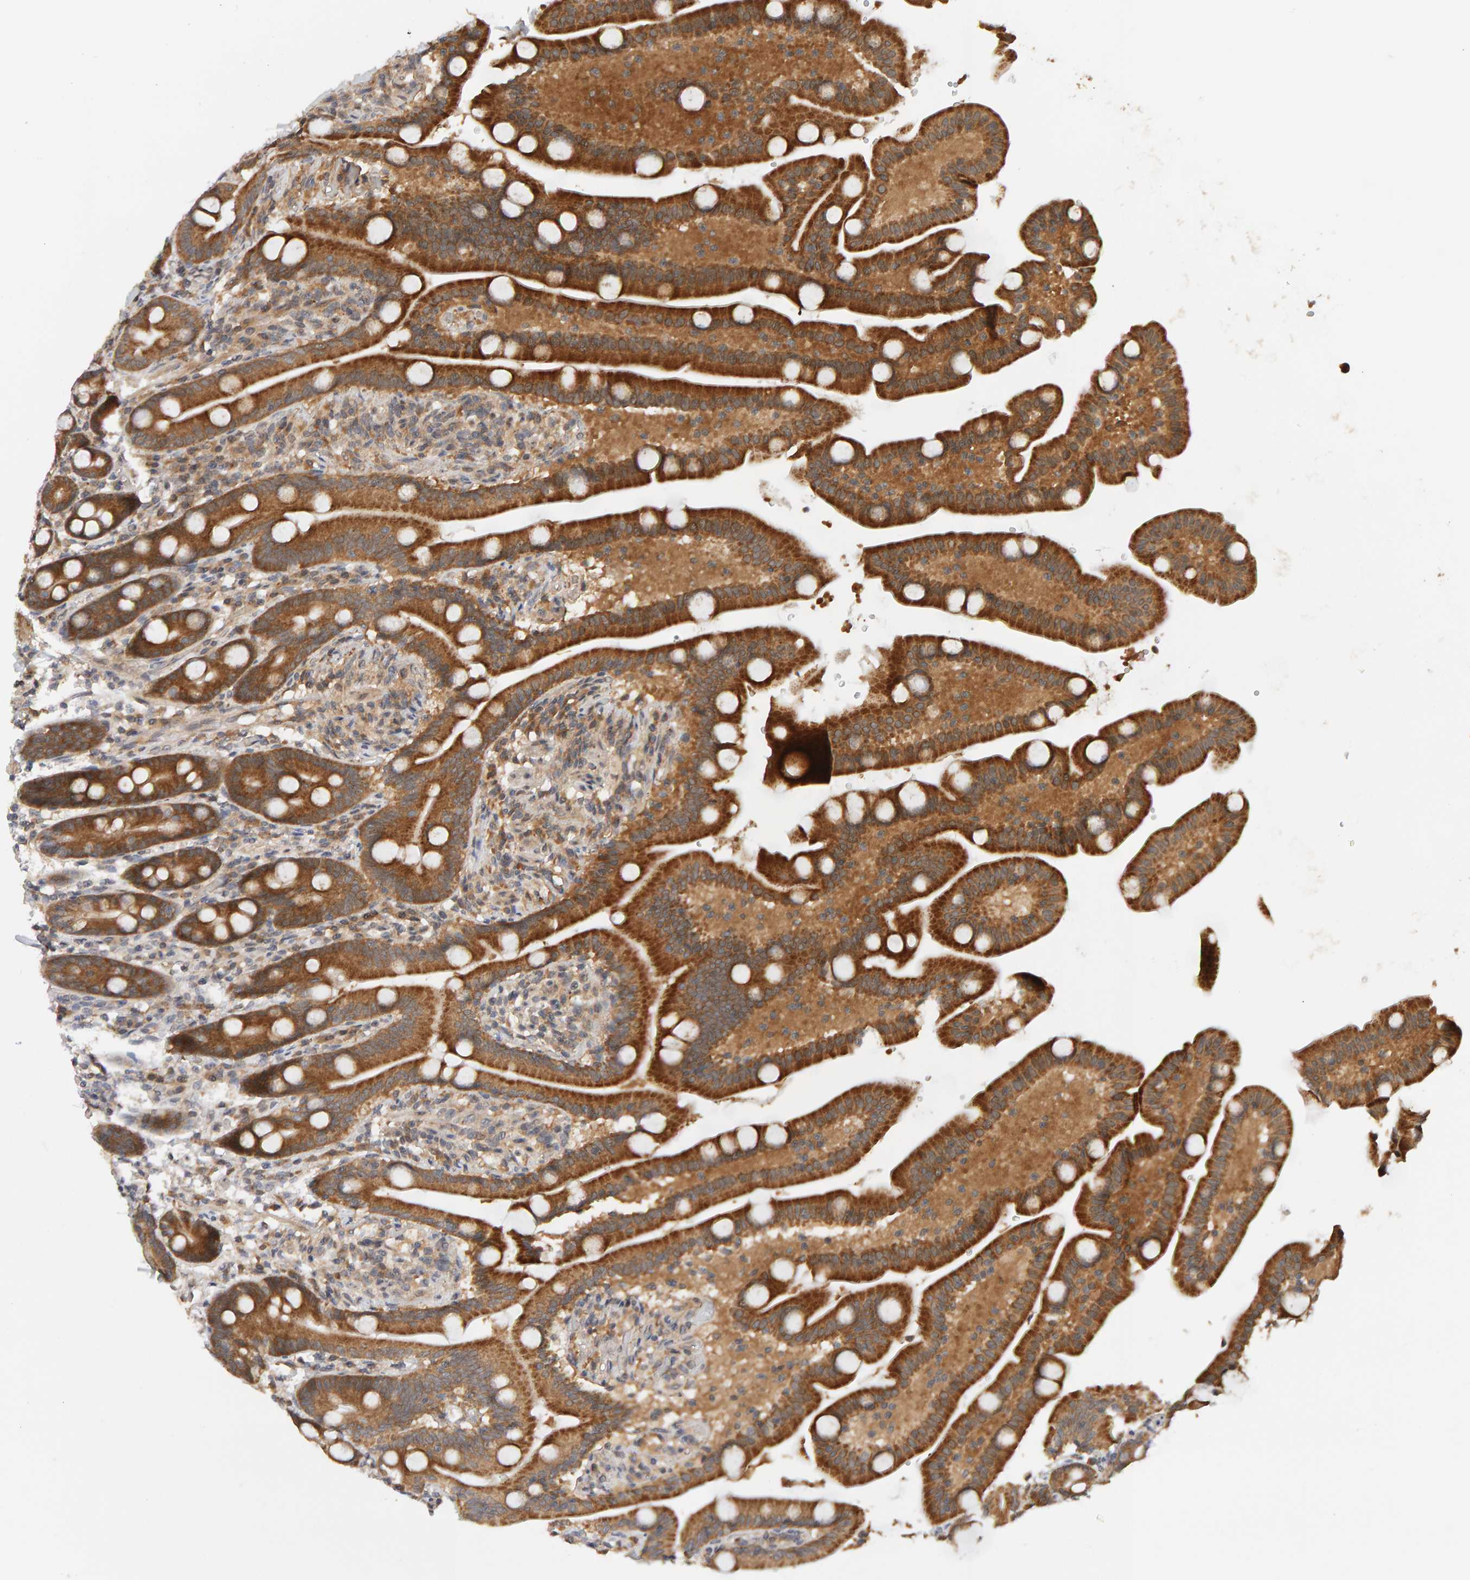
{"staining": {"intensity": "moderate", "quantity": ">75%", "location": "cytoplasmic/membranous"}, "tissue": "duodenum", "cell_type": "Glandular cells", "image_type": "normal", "snomed": [{"axis": "morphology", "description": "Normal tissue, NOS"}, {"axis": "topography", "description": "Duodenum"}], "caption": "A histopathology image showing moderate cytoplasmic/membranous positivity in approximately >75% of glandular cells in benign duodenum, as visualized by brown immunohistochemical staining.", "gene": "DNAJC7", "patient": {"sex": "male", "age": 54}}